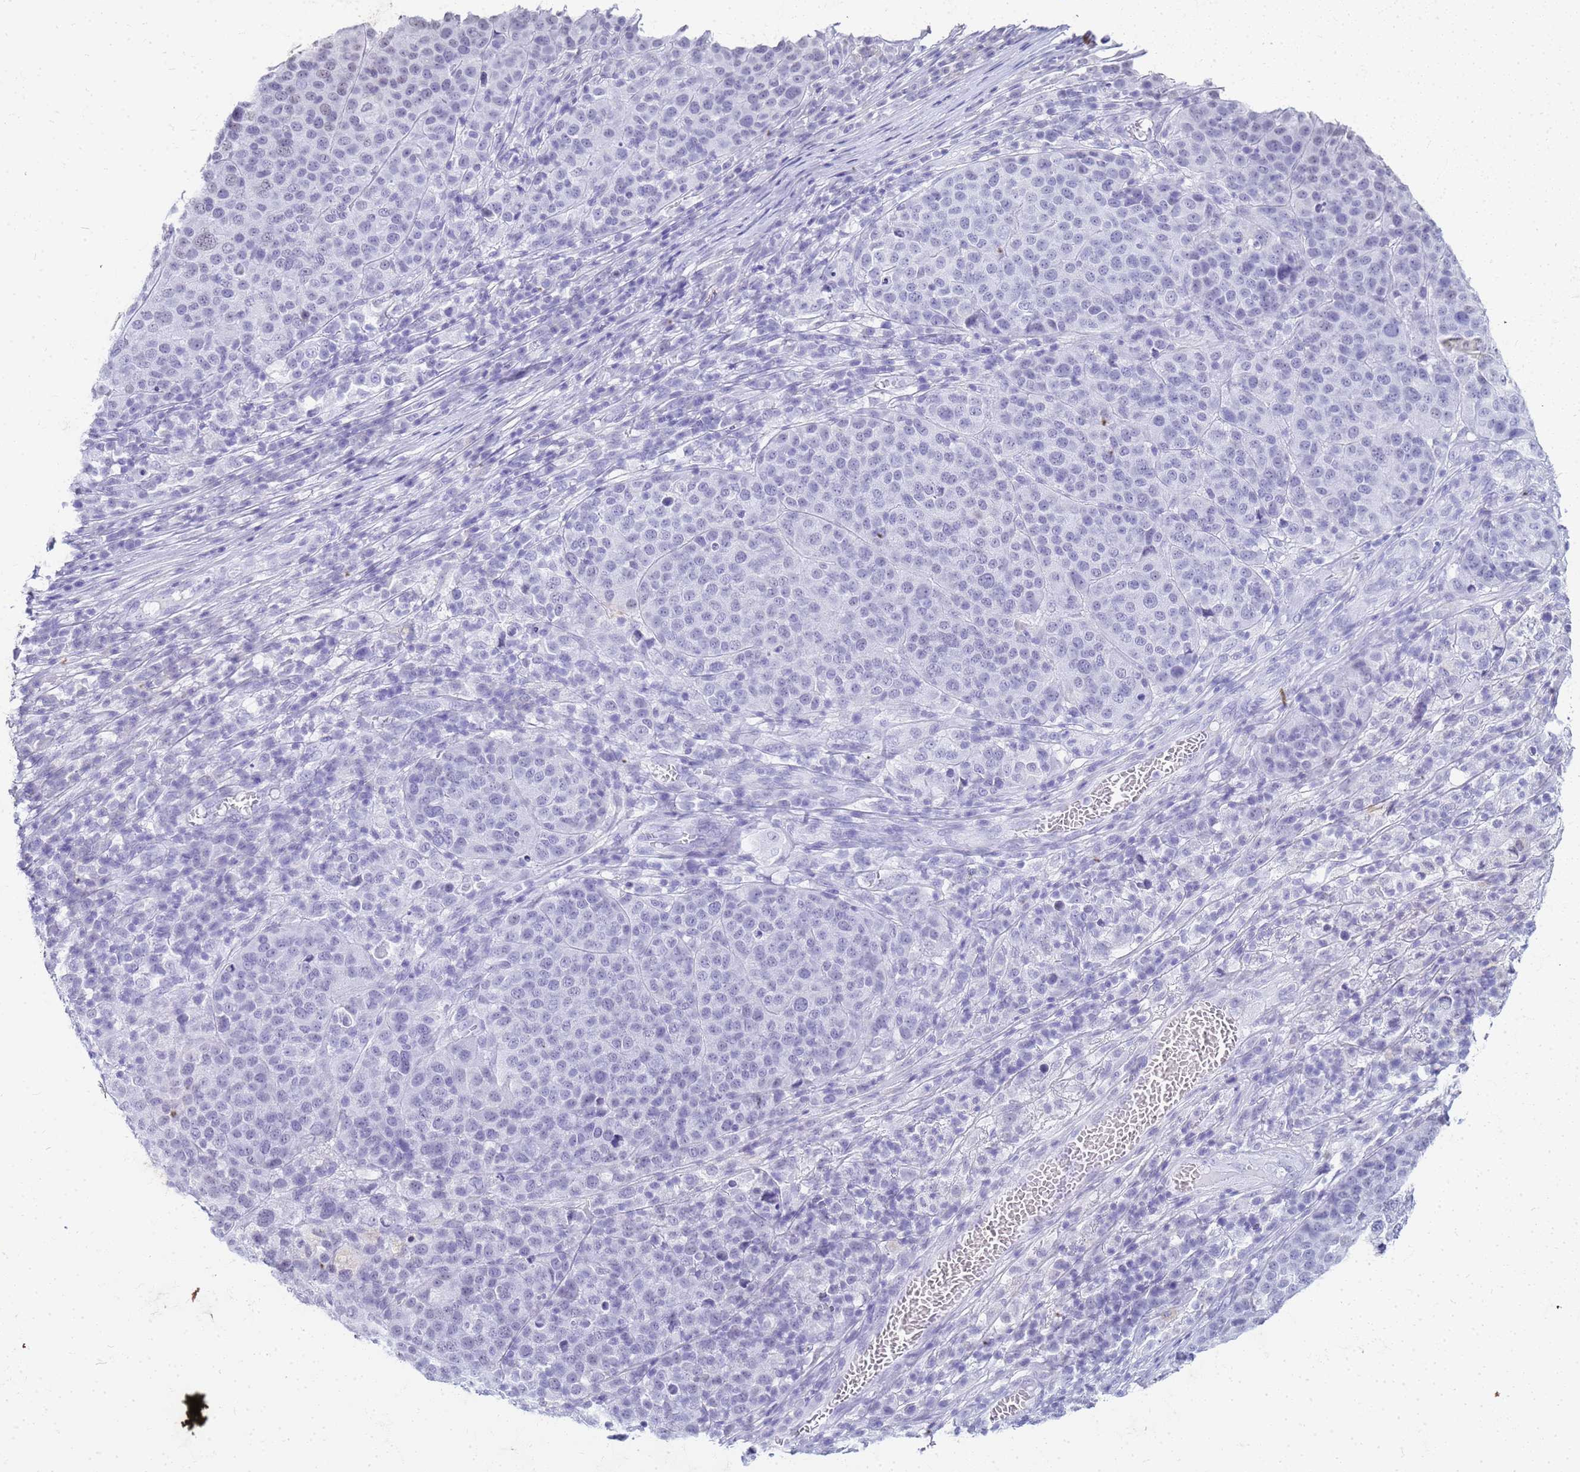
{"staining": {"intensity": "negative", "quantity": "none", "location": "none"}, "tissue": "melanoma", "cell_type": "Tumor cells", "image_type": "cancer", "snomed": [{"axis": "morphology", "description": "Malignant melanoma, Metastatic site"}, {"axis": "topography", "description": "Lymph node"}], "caption": "High magnification brightfield microscopy of melanoma stained with DAB (brown) and counterstained with hematoxylin (blue): tumor cells show no significant expression. (DAB (3,3'-diaminobenzidine) IHC with hematoxylin counter stain).", "gene": "SLC7A9", "patient": {"sex": "male", "age": 44}}